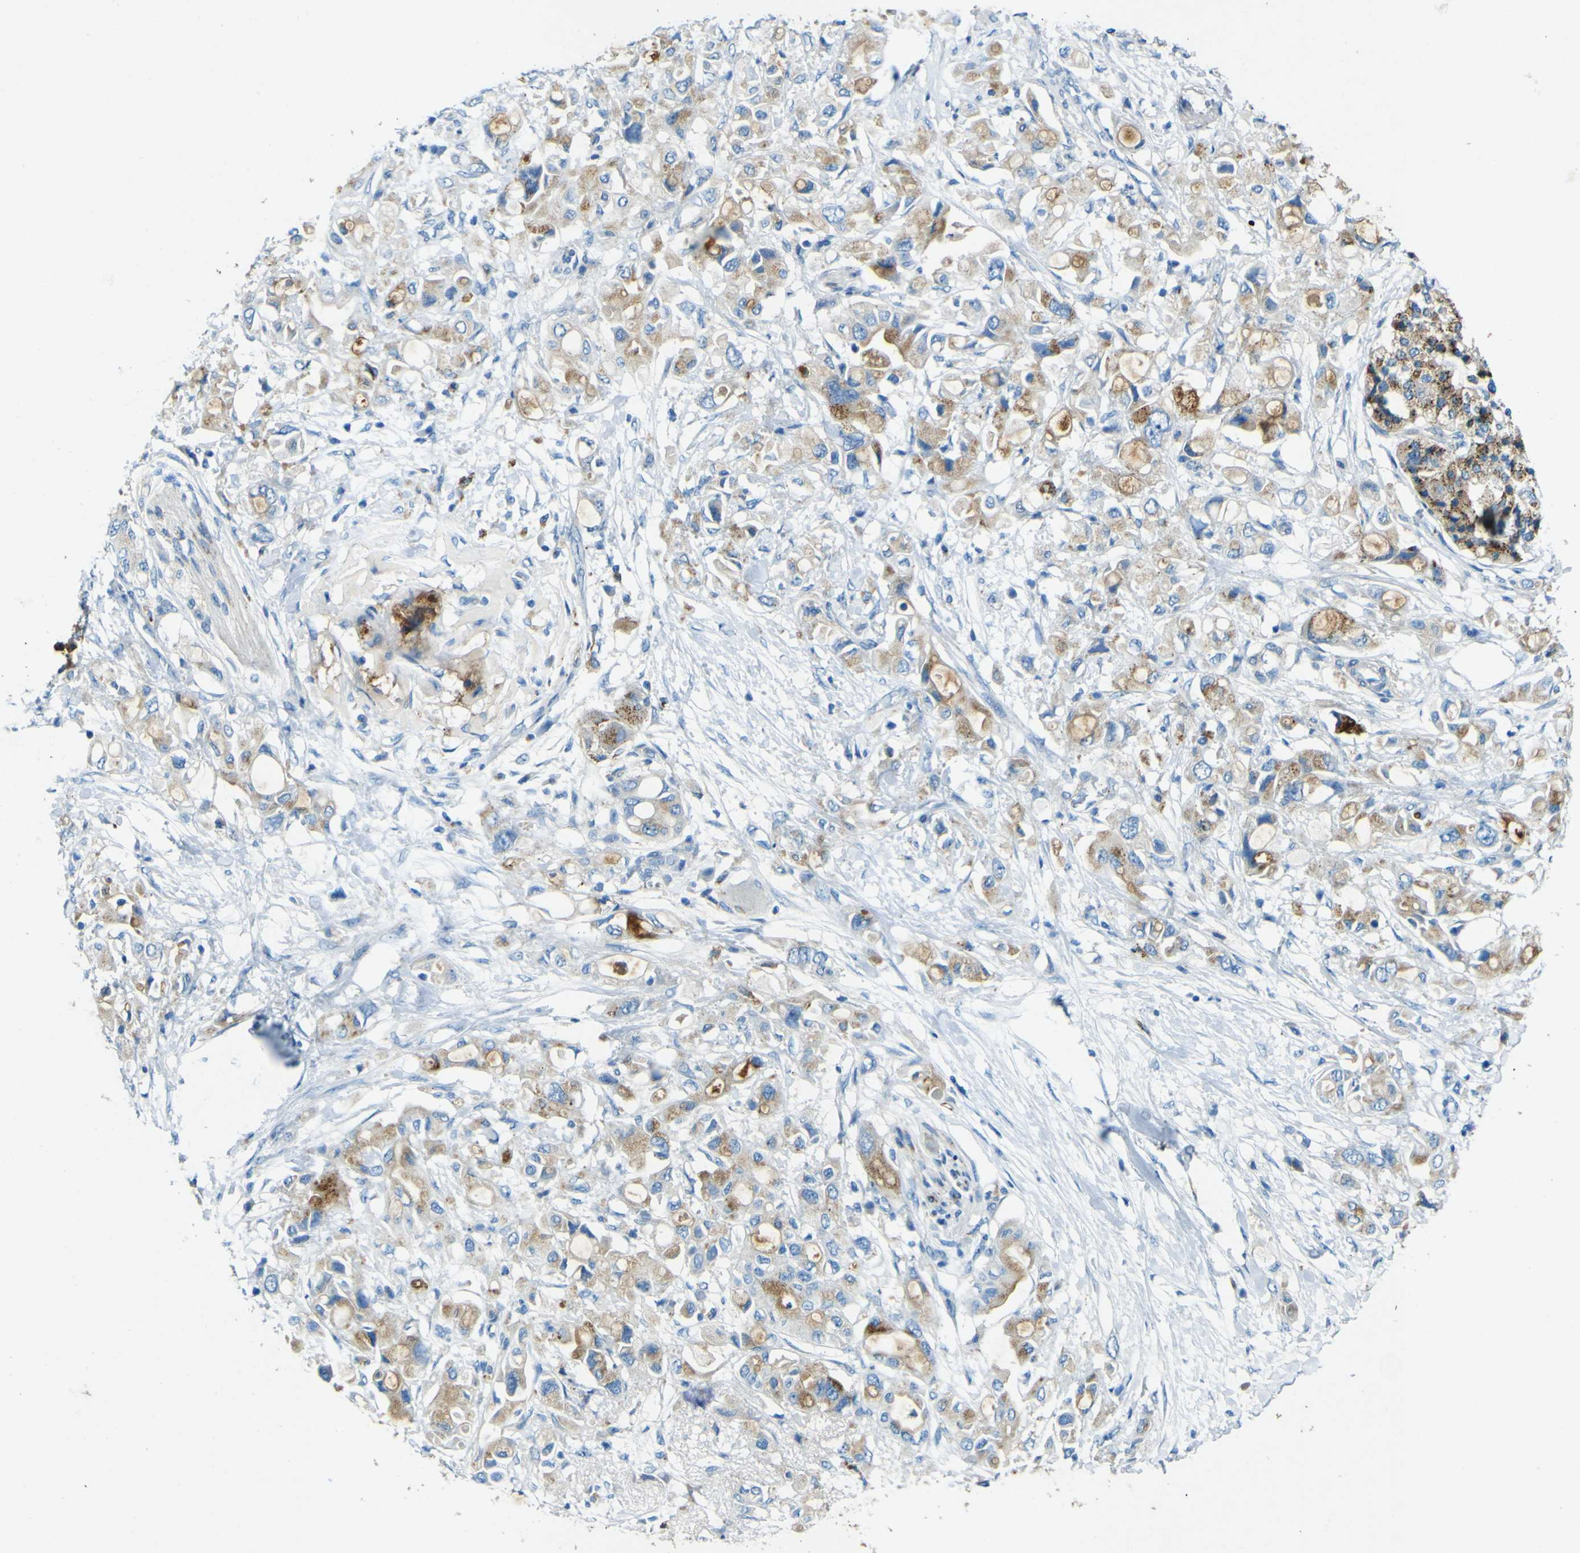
{"staining": {"intensity": "weak", "quantity": "25%-75%", "location": "cytoplasmic/membranous"}, "tissue": "pancreatic cancer", "cell_type": "Tumor cells", "image_type": "cancer", "snomed": [{"axis": "morphology", "description": "Adenocarcinoma, NOS"}, {"axis": "topography", "description": "Pancreas"}], "caption": "Protein expression analysis of pancreatic cancer reveals weak cytoplasmic/membranous expression in about 25%-75% of tumor cells. Nuclei are stained in blue.", "gene": "PDE9A", "patient": {"sex": "female", "age": 56}}